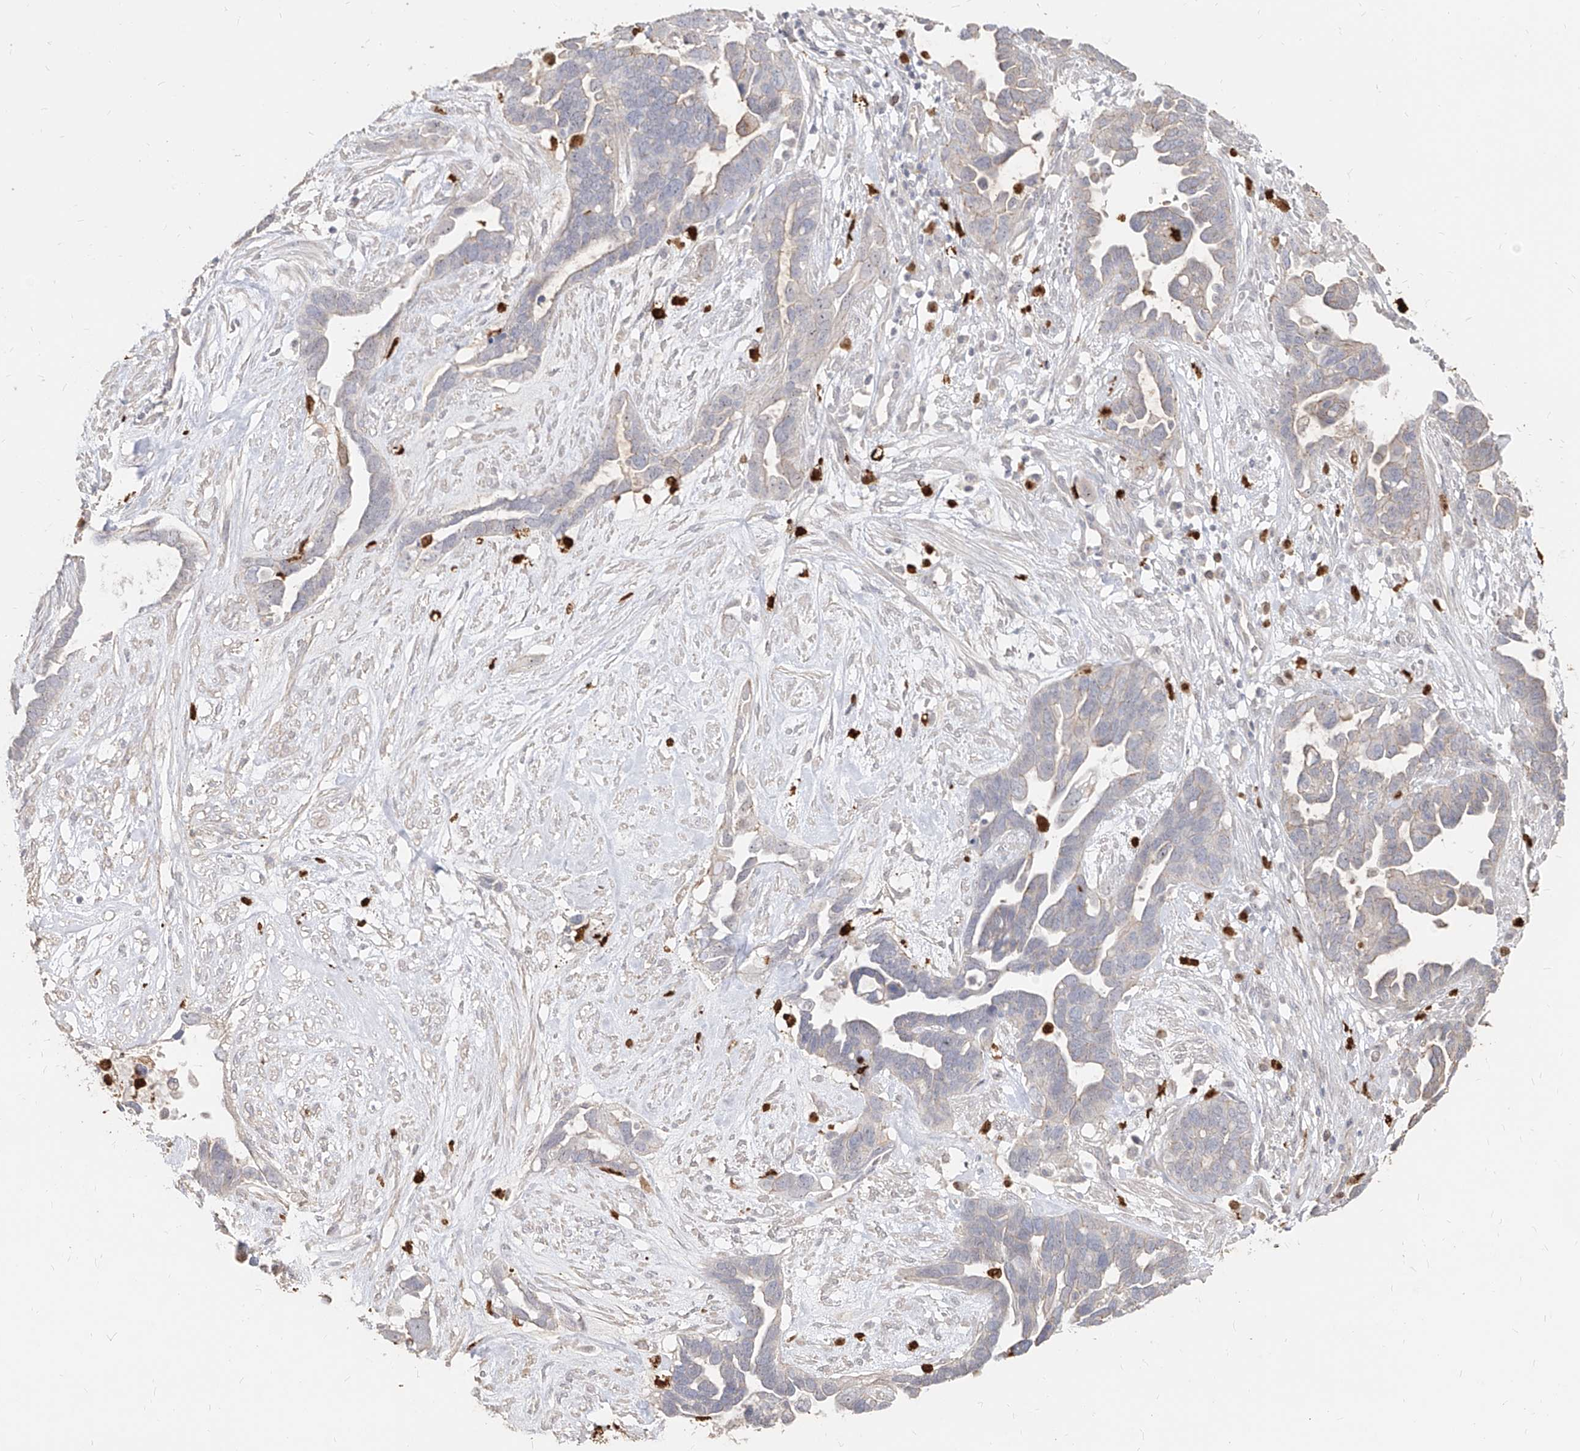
{"staining": {"intensity": "weak", "quantity": "<25%", "location": "cytoplasmic/membranous"}, "tissue": "ovarian cancer", "cell_type": "Tumor cells", "image_type": "cancer", "snomed": [{"axis": "morphology", "description": "Cystadenocarcinoma, serous, NOS"}, {"axis": "topography", "description": "Ovary"}], "caption": "Protein analysis of ovarian cancer (serous cystadenocarcinoma) displays no significant staining in tumor cells.", "gene": "ZNF227", "patient": {"sex": "female", "age": 54}}